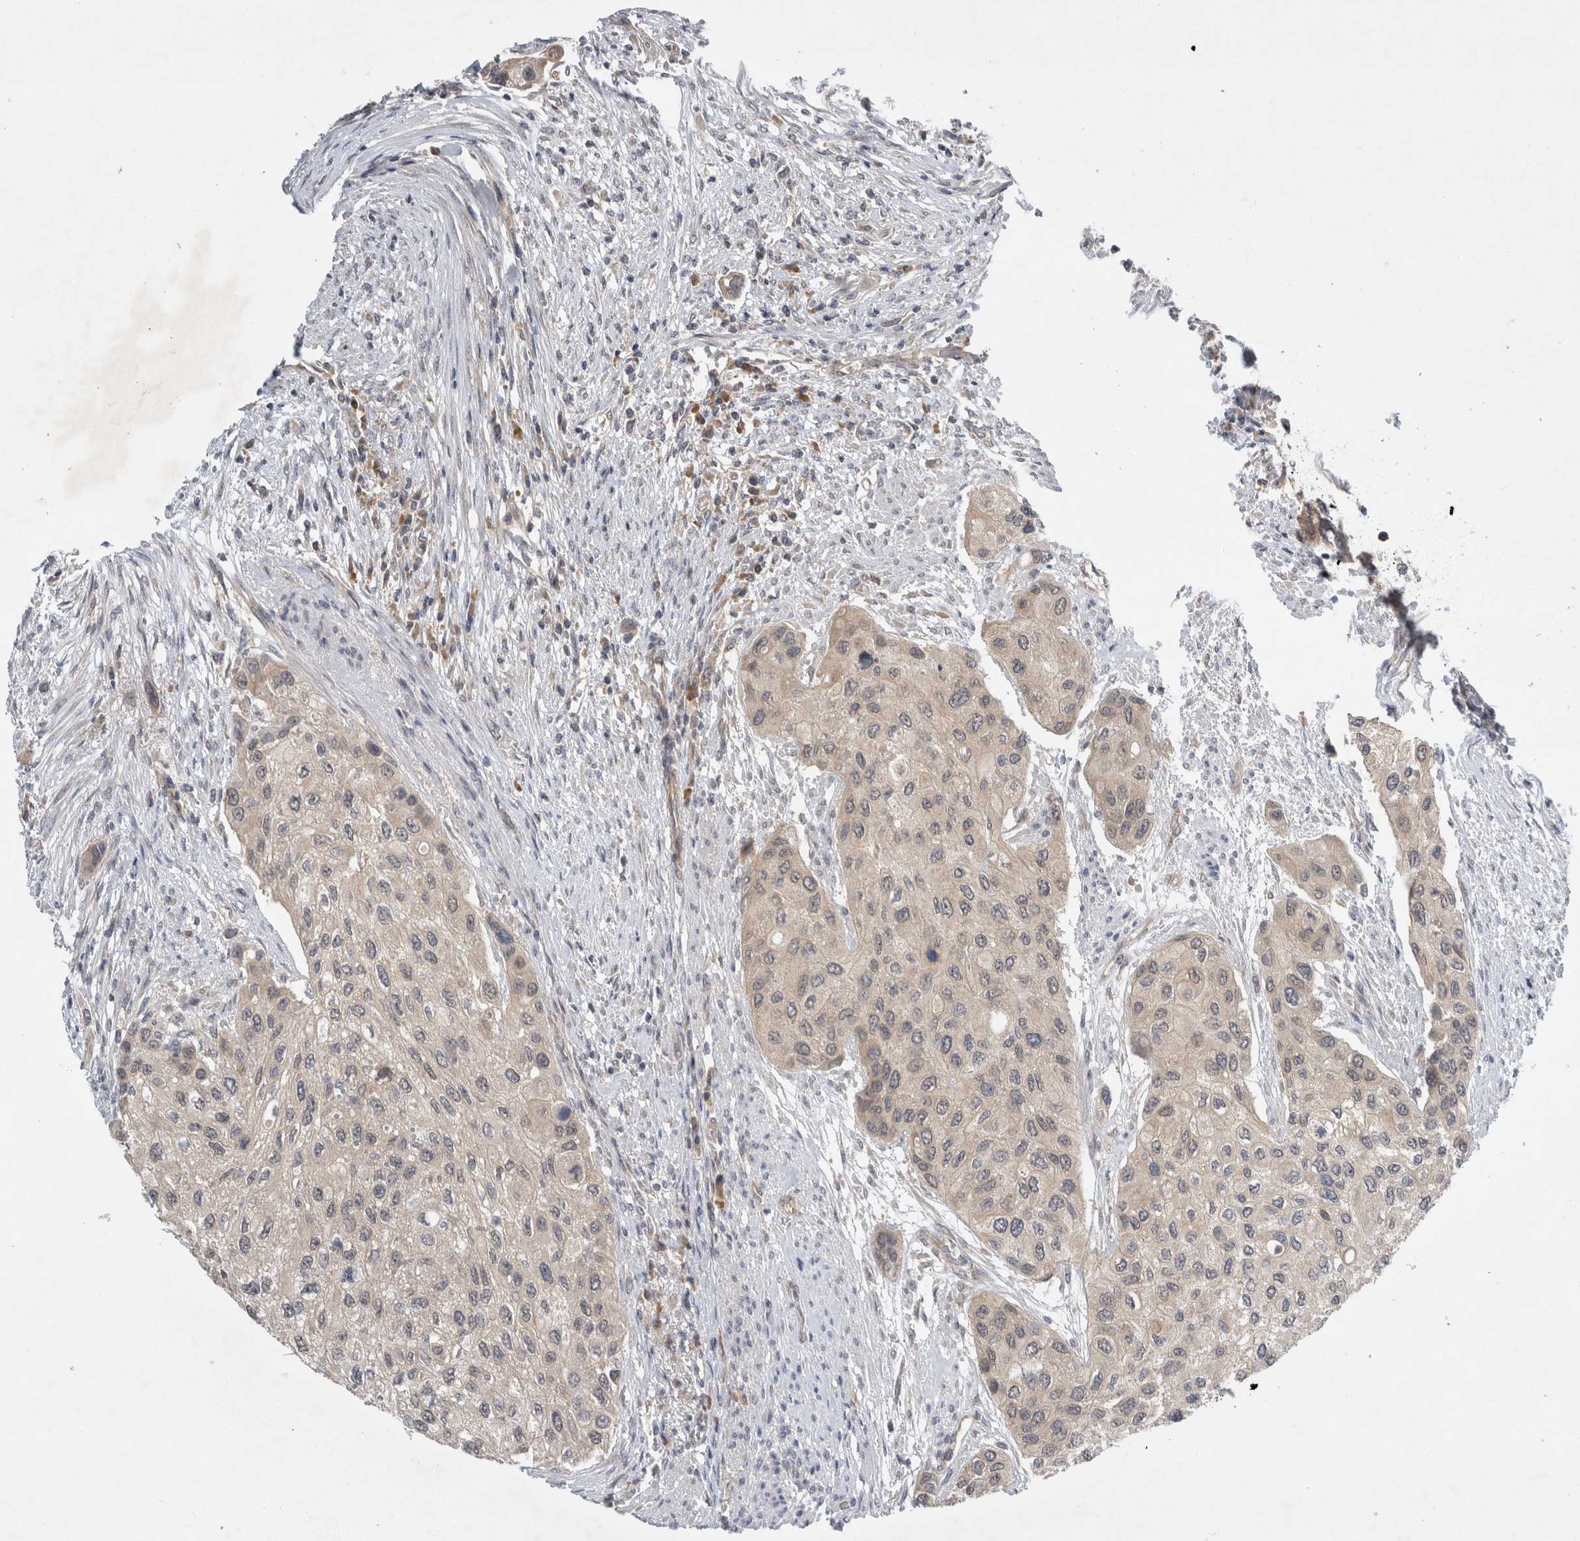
{"staining": {"intensity": "weak", "quantity": "<25%", "location": "cytoplasmic/membranous"}, "tissue": "urothelial cancer", "cell_type": "Tumor cells", "image_type": "cancer", "snomed": [{"axis": "morphology", "description": "Urothelial carcinoma, High grade"}, {"axis": "topography", "description": "Urinary bladder"}], "caption": "Micrograph shows no protein expression in tumor cells of urothelial cancer tissue.", "gene": "AASDHPPT", "patient": {"sex": "female", "age": 56}}